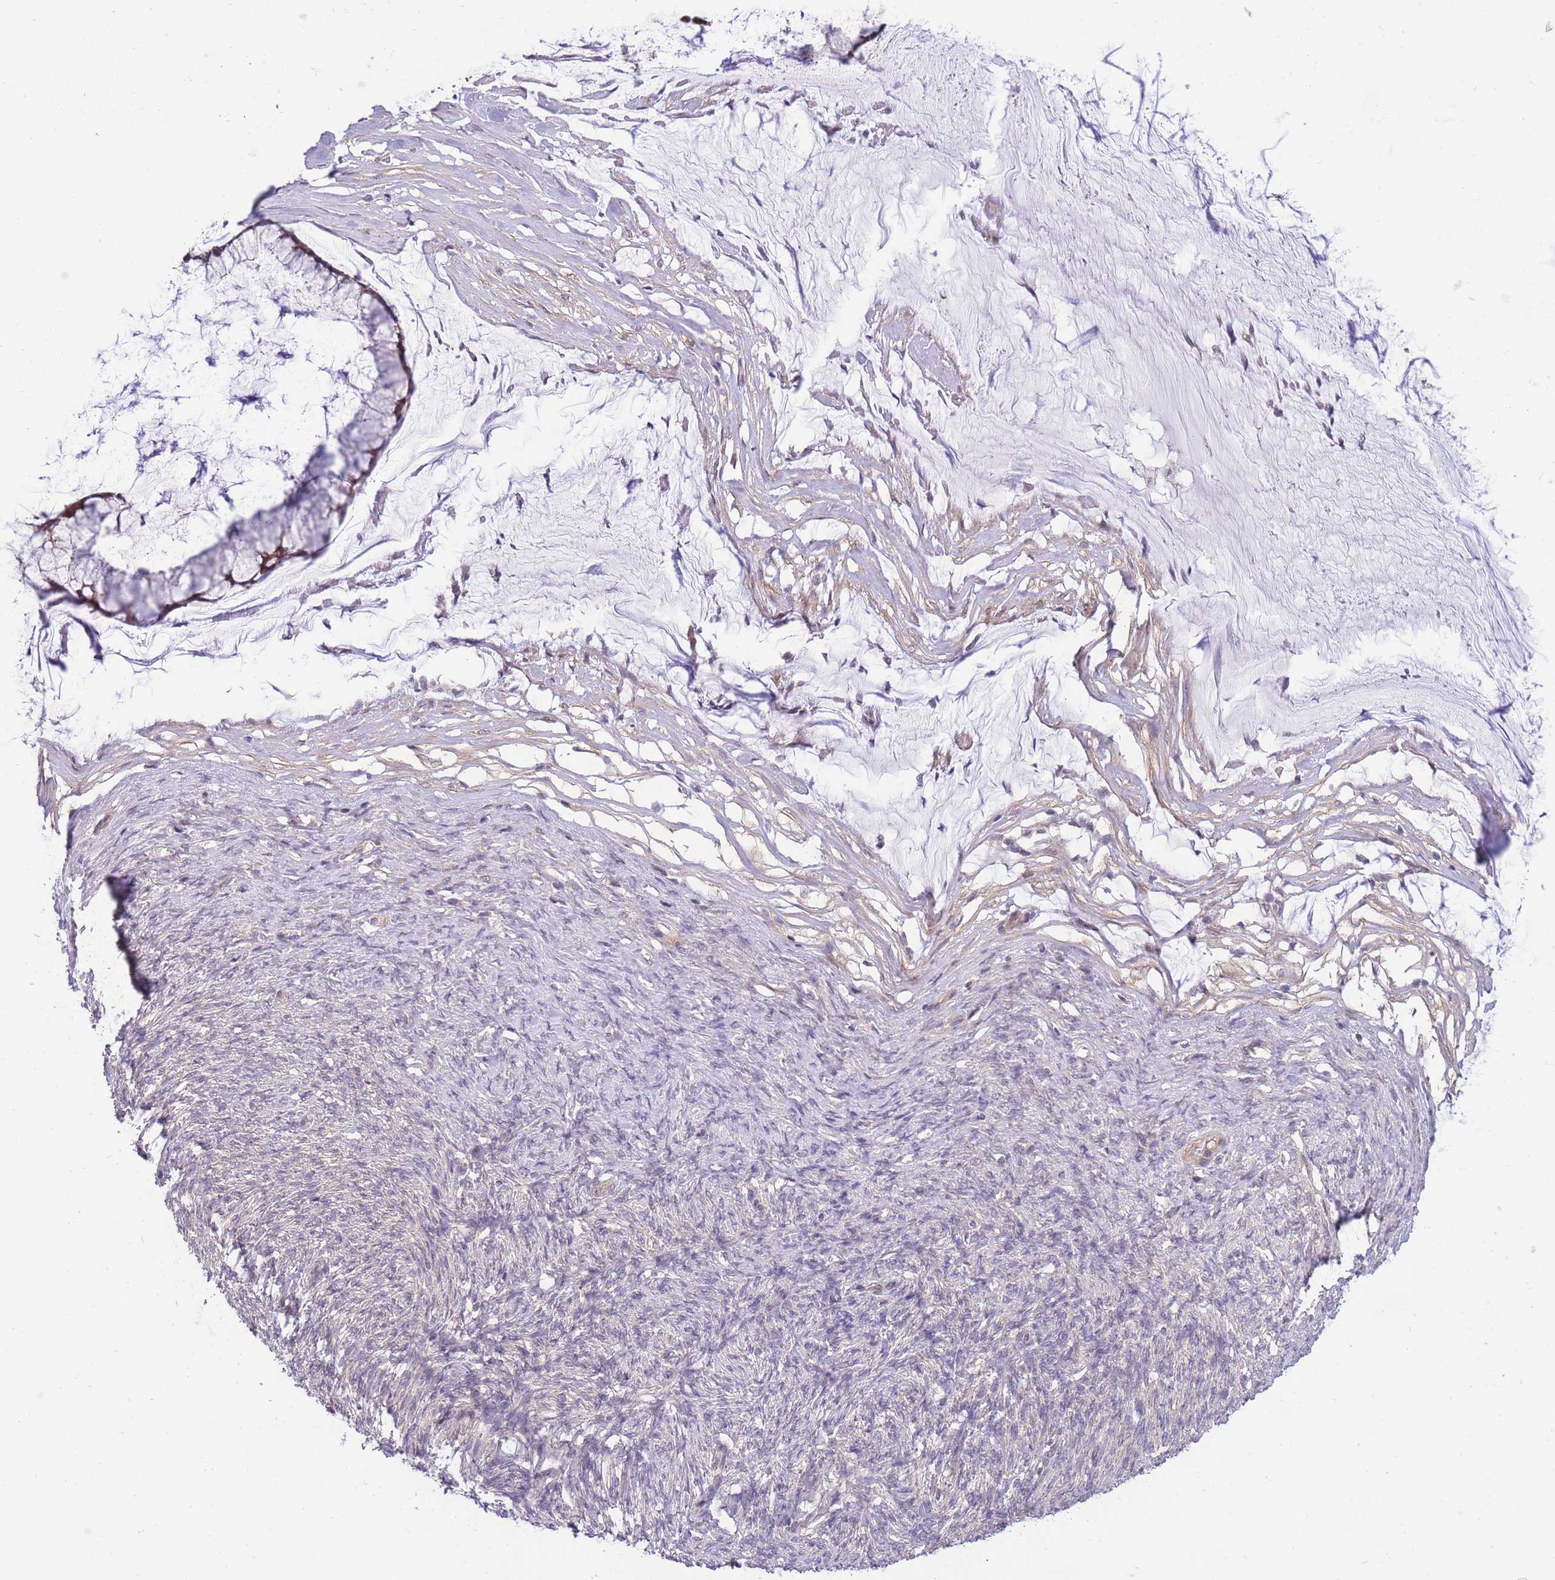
{"staining": {"intensity": "moderate", "quantity": "25%-75%", "location": "cytoplasmic/membranous"}, "tissue": "ovarian cancer", "cell_type": "Tumor cells", "image_type": "cancer", "snomed": [{"axis": "morphology", "description": "Cystadenocarcinoma, mucinous, NOS"}, {"axis": "topography", "description": "Ovary"}], "caption": "Moderate cytoplasmic/membranous positivity is appreciated in about 25%-75% of tumor cells in mucinous cystadenocarcinoma (ovarian).", "gene": "SMC6", "patient": {"sex": "female", "age": 42}}